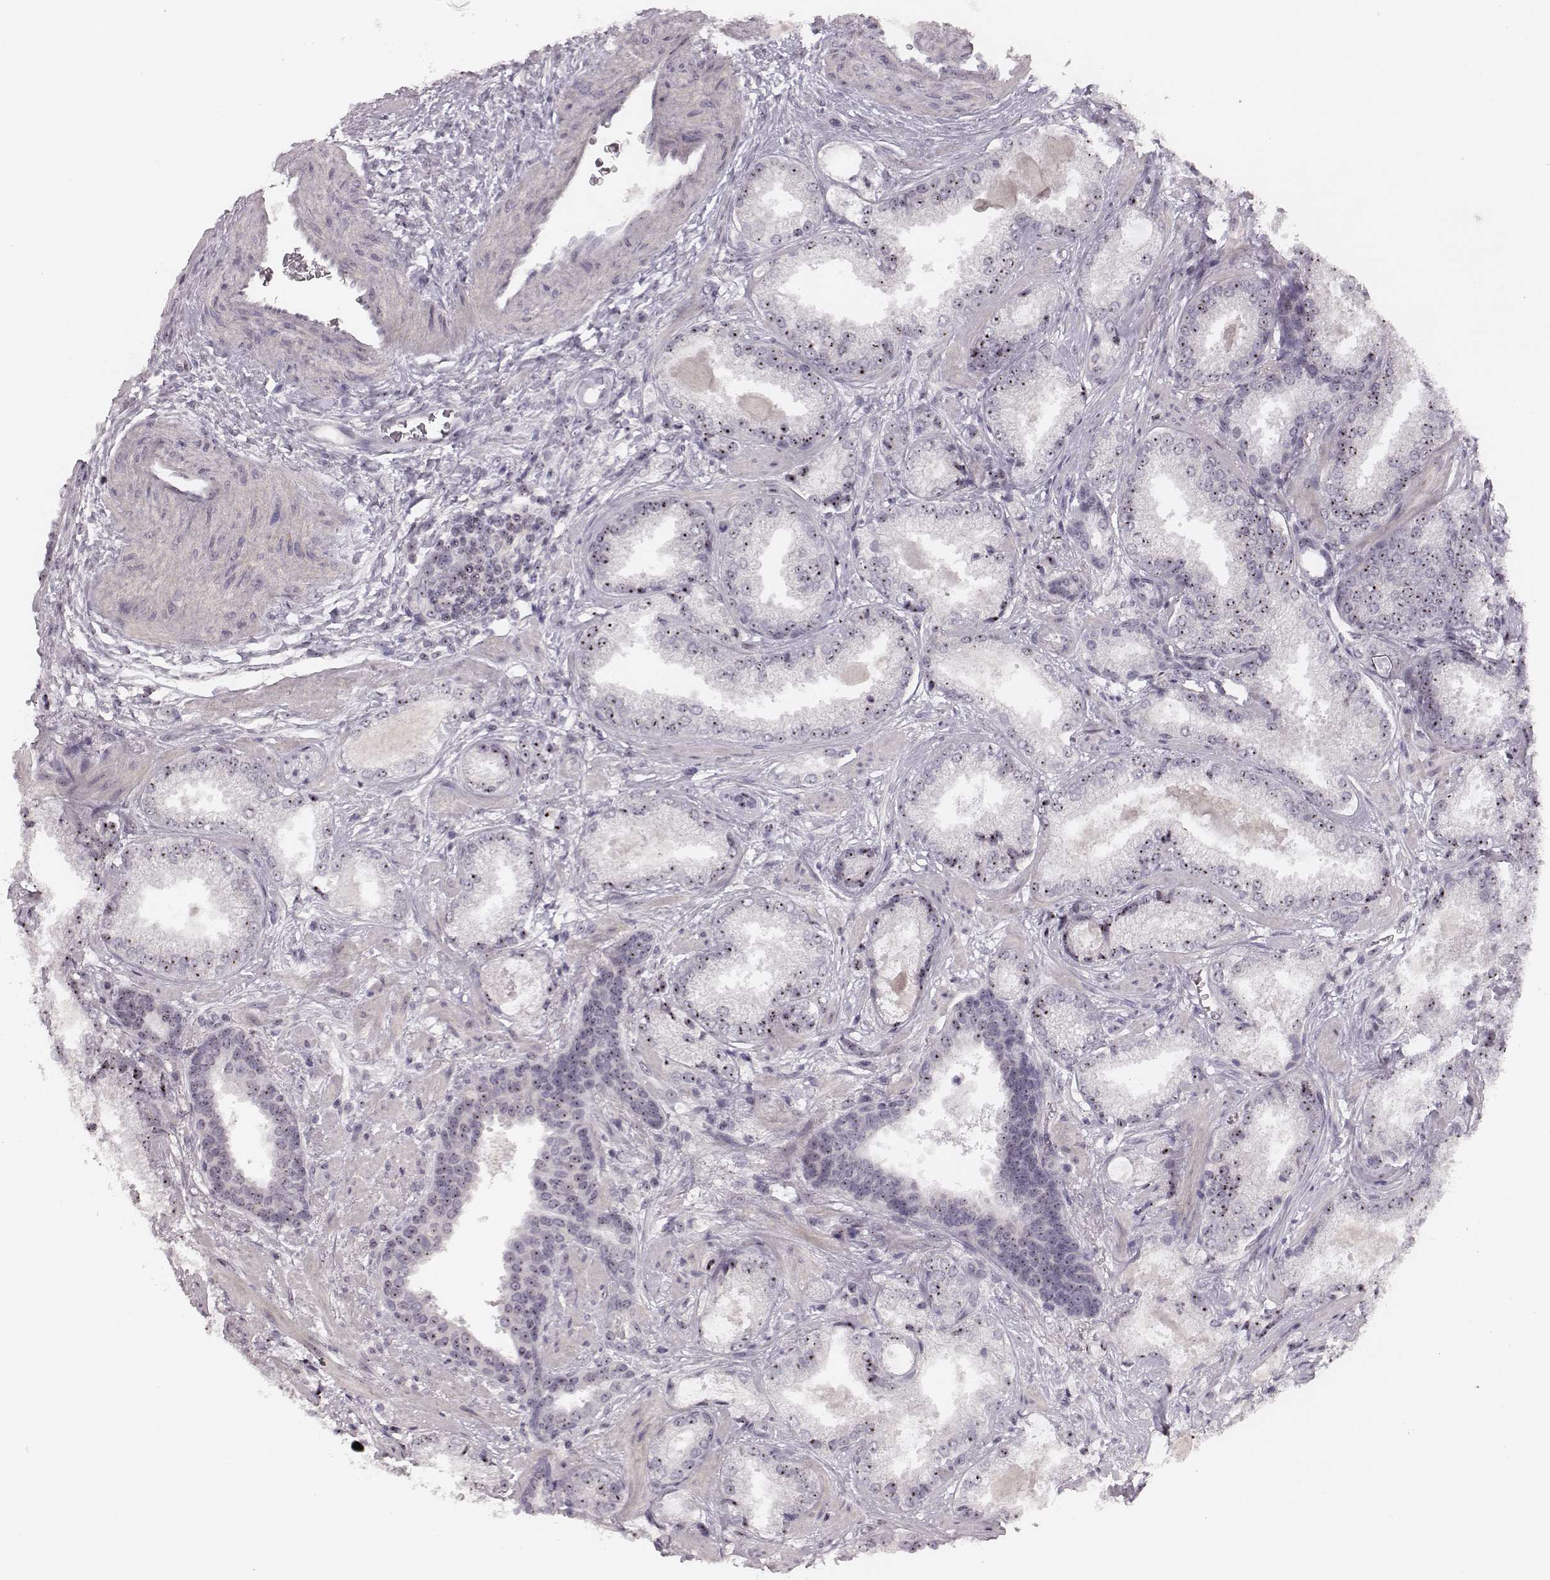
{"staining": {"intensity": "moderate", "quantity": ">75%", "location": "nuclear"}, "tissue": "prostate cancer", "cell_type": "Tumor cells", "image_type": "cancer", "snomed": [{"axis": "morphology", "description": "Adenocarcinoma, Low grade"}, {"axis": "topography", "description": "Prostate"}], "caption": "Human prostate cancer (low-grade adenocarcinoma) stained for a protein (brown) shows moderate nuclear positive staining in about >75% of tumor cells.", "gene": "NOP56", "patient": {"sex": "male", "age": 56}}